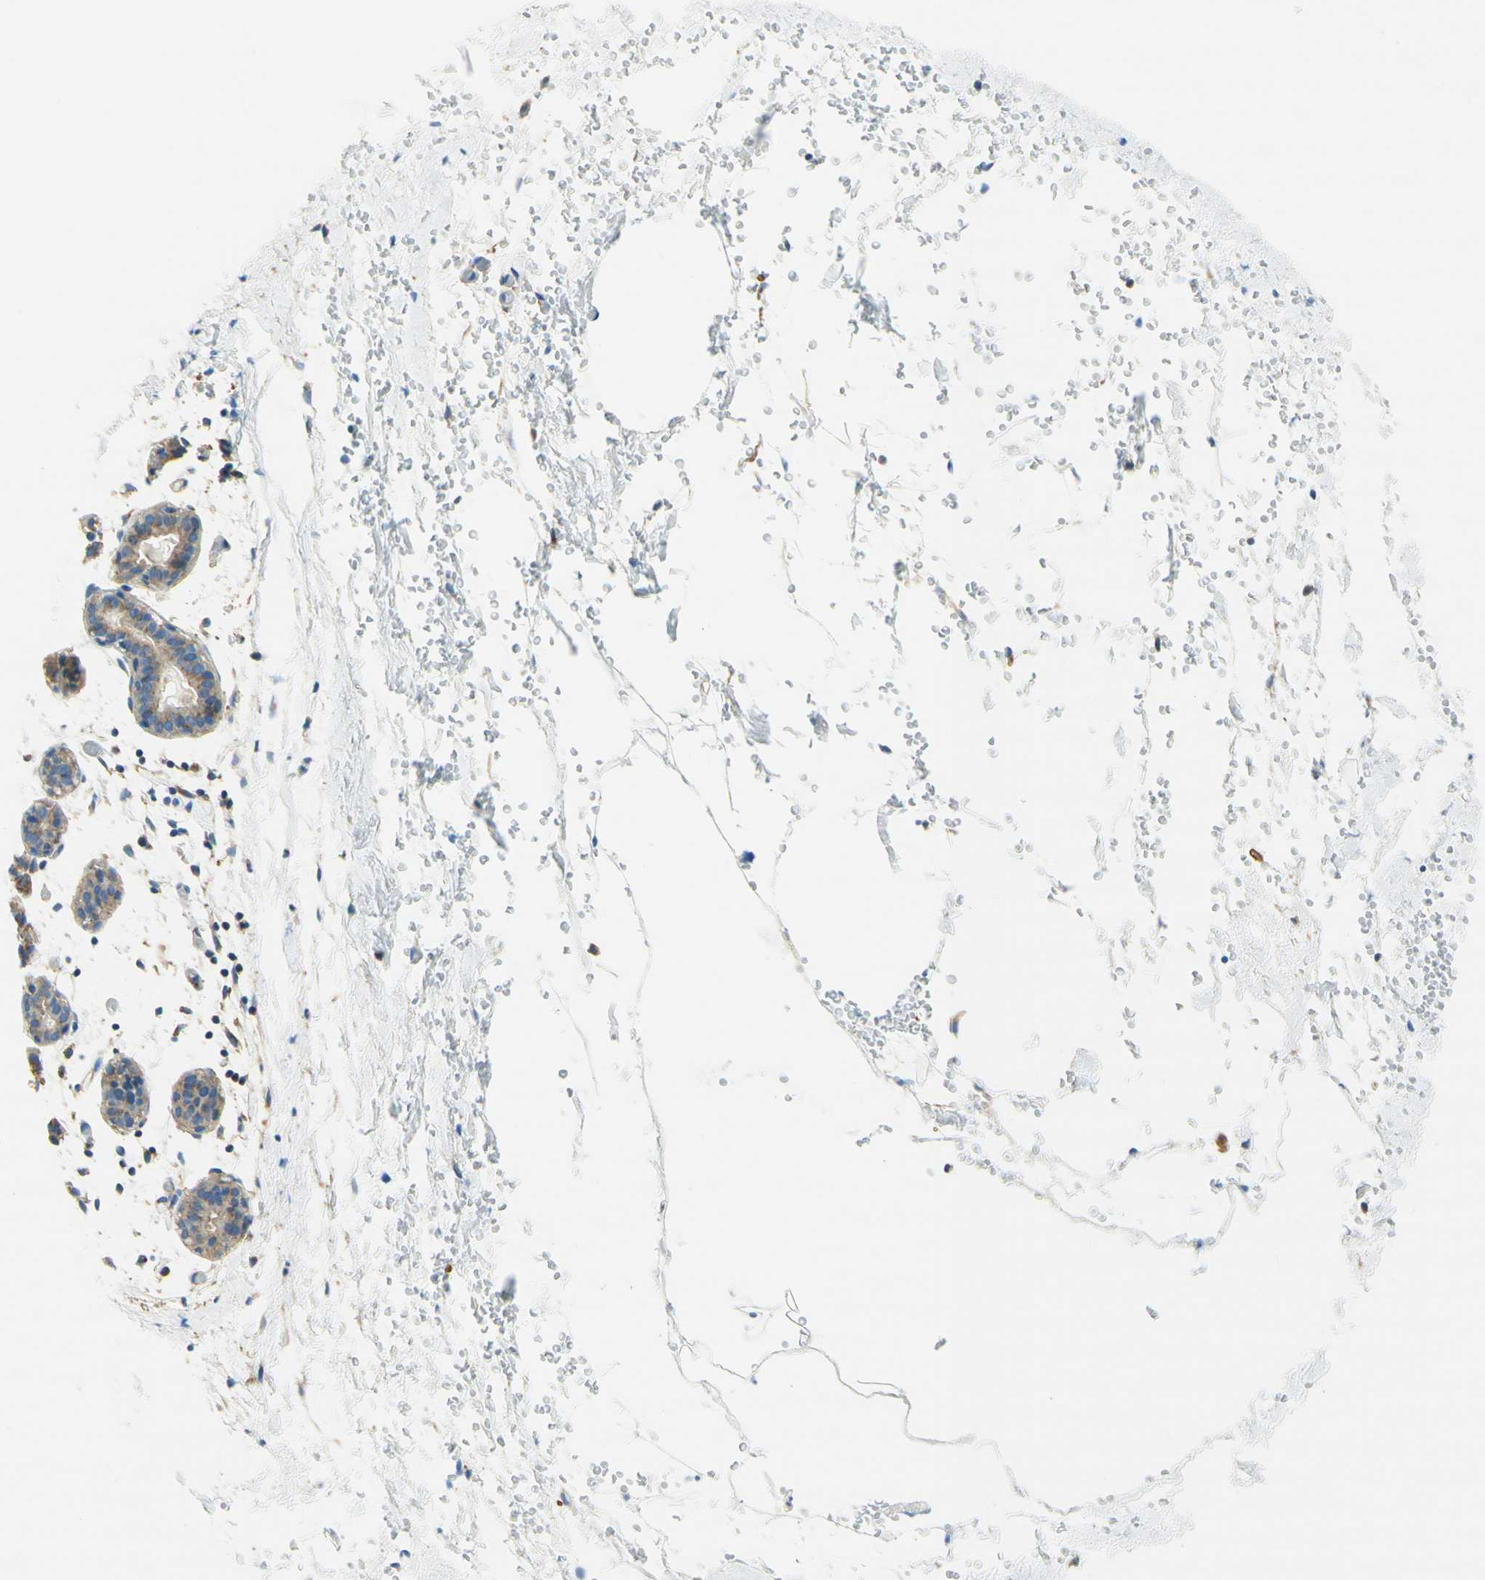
{"staining": {"intensity": "negative", "quantity": "none", "location": "none"}, "tissue": "breast", "cell_type": "Adipocytes", "image_type": "normal", "snomed": [{"axis": "morphology", "description": "Normal tissue, NOS"}, {"axis": "topography", "description": "Breast"}], "caption": "A micrograph of breast stained for a protein demonstrates no brown staining in adipocytes. (DAB (3,3'-diaminobenzidine) immunohistochemistry (IHC), high magnification).", "gene": "CLTC", "patient": {"sex": "female", "age": 27}}